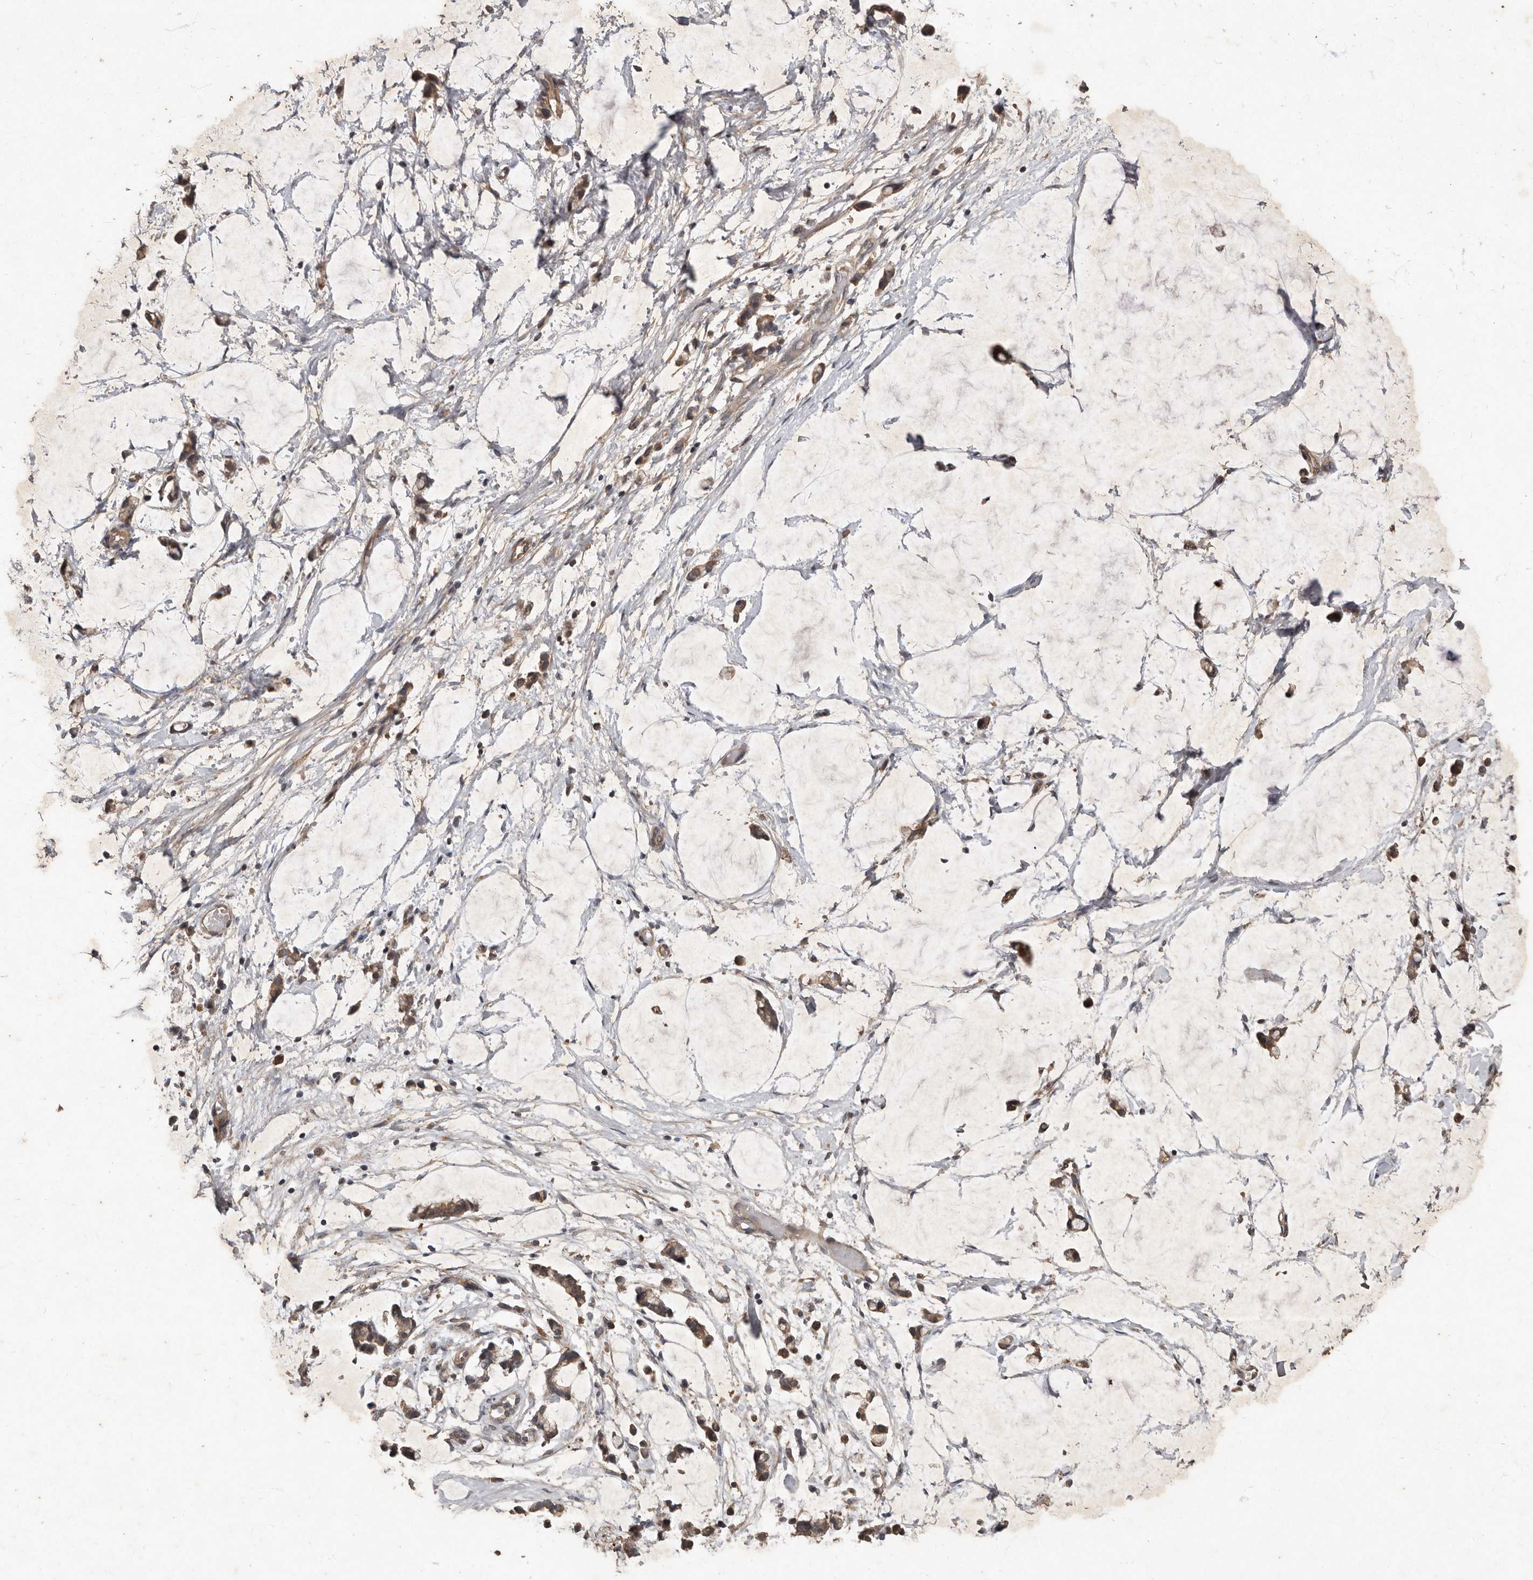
{"staining": {"intensity": "weak", "quantity": ">75%", "location": "cytoplasmic/membranous"}, "tissue": "adipose tissue", "cell_type": "Adipocytes", "image_type": "normal", "snomed": [{"axis": "morphology", "description": "Normal tissue, NOS"}, {"axis": "morphology", "description": "Adenocarcinoma, NOS"}, {"axis": "topography", "description": "Smooth muscle"}, {"axis": "topography", "description": "Colon"}], "caption": "Unremarkable adipose tissue exhibits weak cytoplasmic/membranous staining in approximately >75% of adipocytes (Stains: DAB (3,3'-diaminobenzidine) in brown, nuclei in blue, Microscopy: brightfield microscopy at high magnification)..", "gene": "KIF26B", "patient": {"sex": "male", "age": 14}}